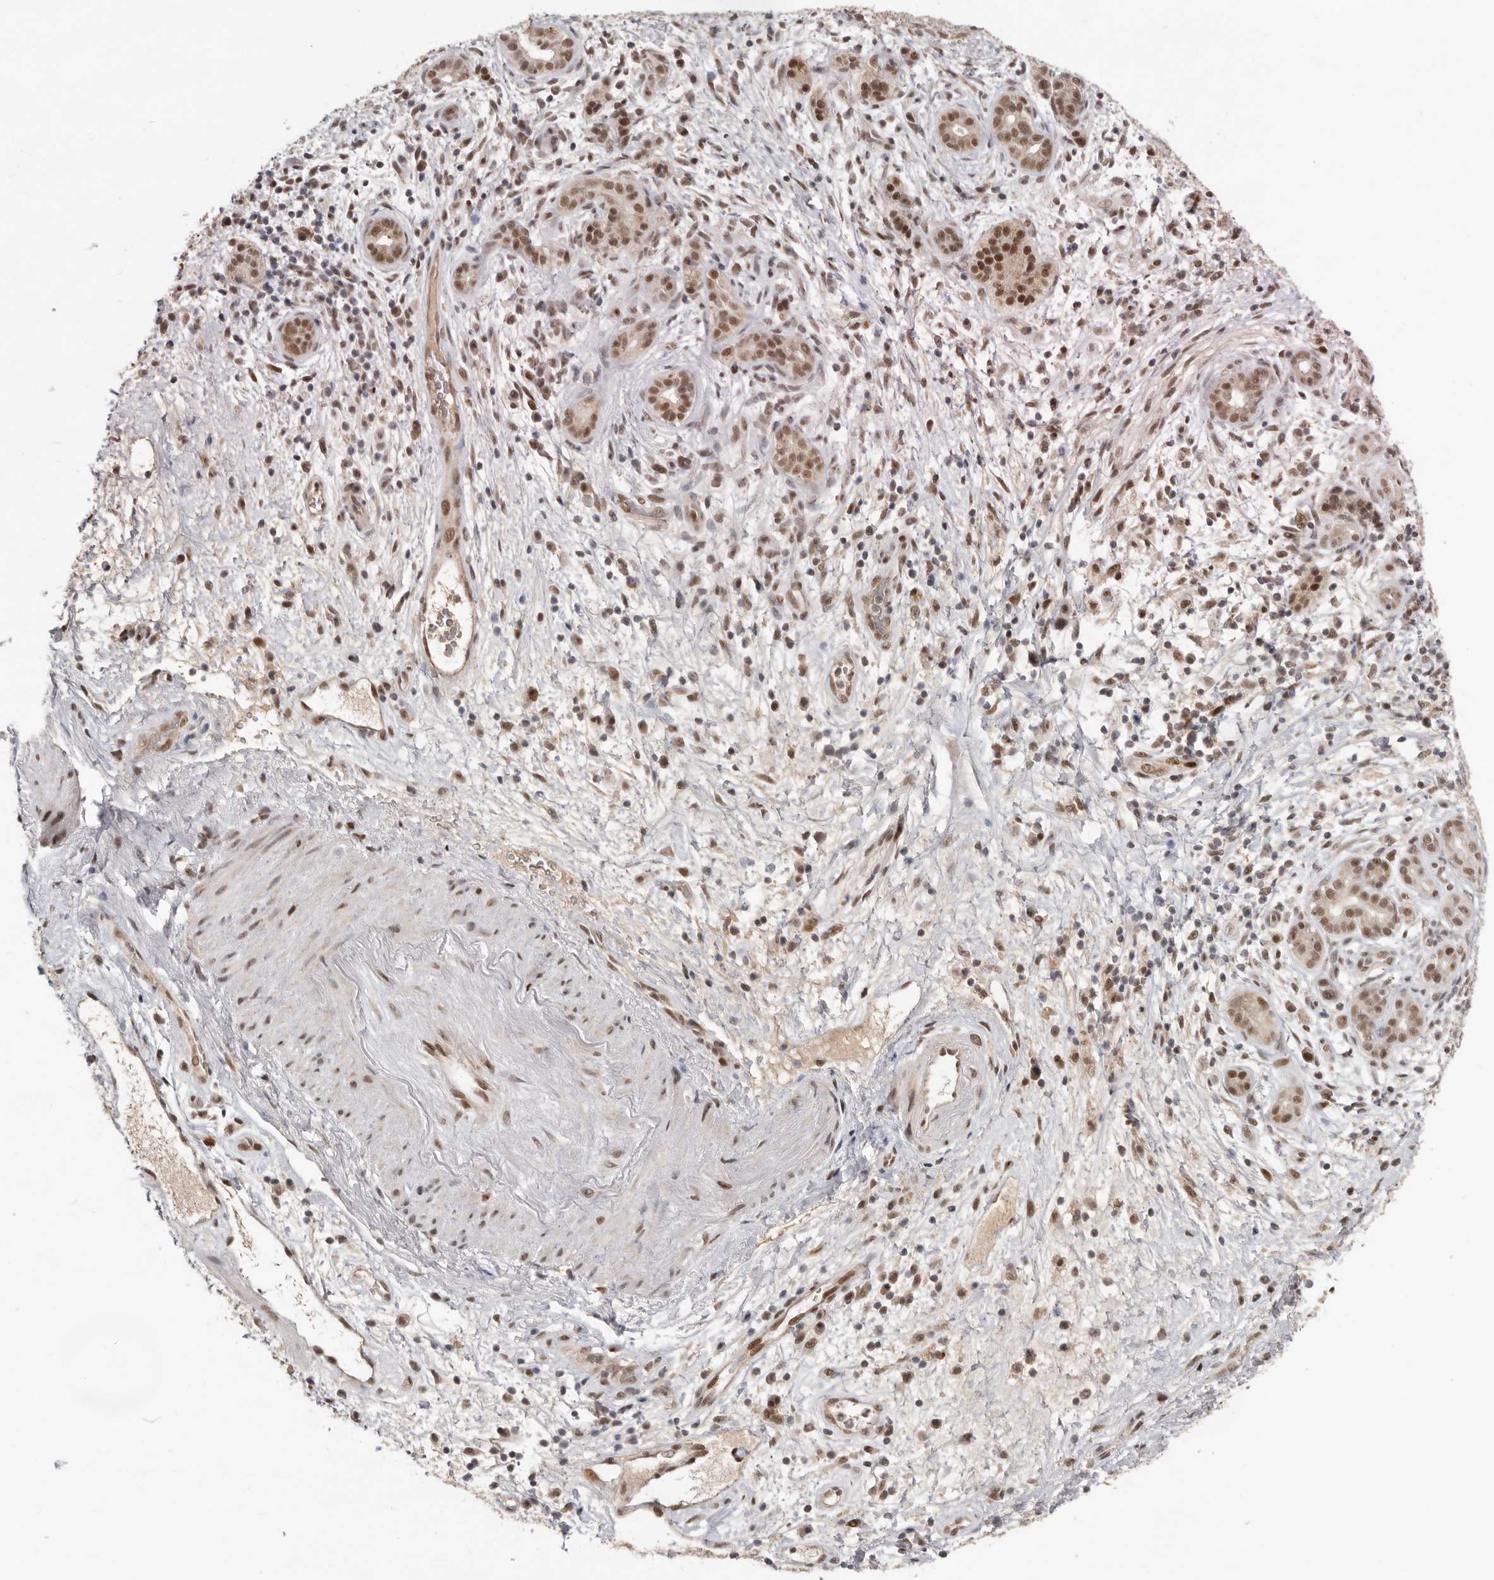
{"staining": {"intensity": "moderate", "quantity": ">75%", "location": "nuclear"}, "tissue": "pancreatic cancer", "cell_type": "Tumor cells", "image_type": "cancer", "snomed": [{"axis": "morphology", "description": "Adenocarcinoma, NOS"}, {"axis": "topography", "description": "Pancreas"}], "caption": "Immunohistochemistry micrograph of human pancreatic adenocarcinoma stained for a protein (brown), which demonstrates medium levels of moderate nuclear staining in about >75% of tumor cells.", "gene": "BRCA2", "patient": {"sex": "male", "age": 78}}